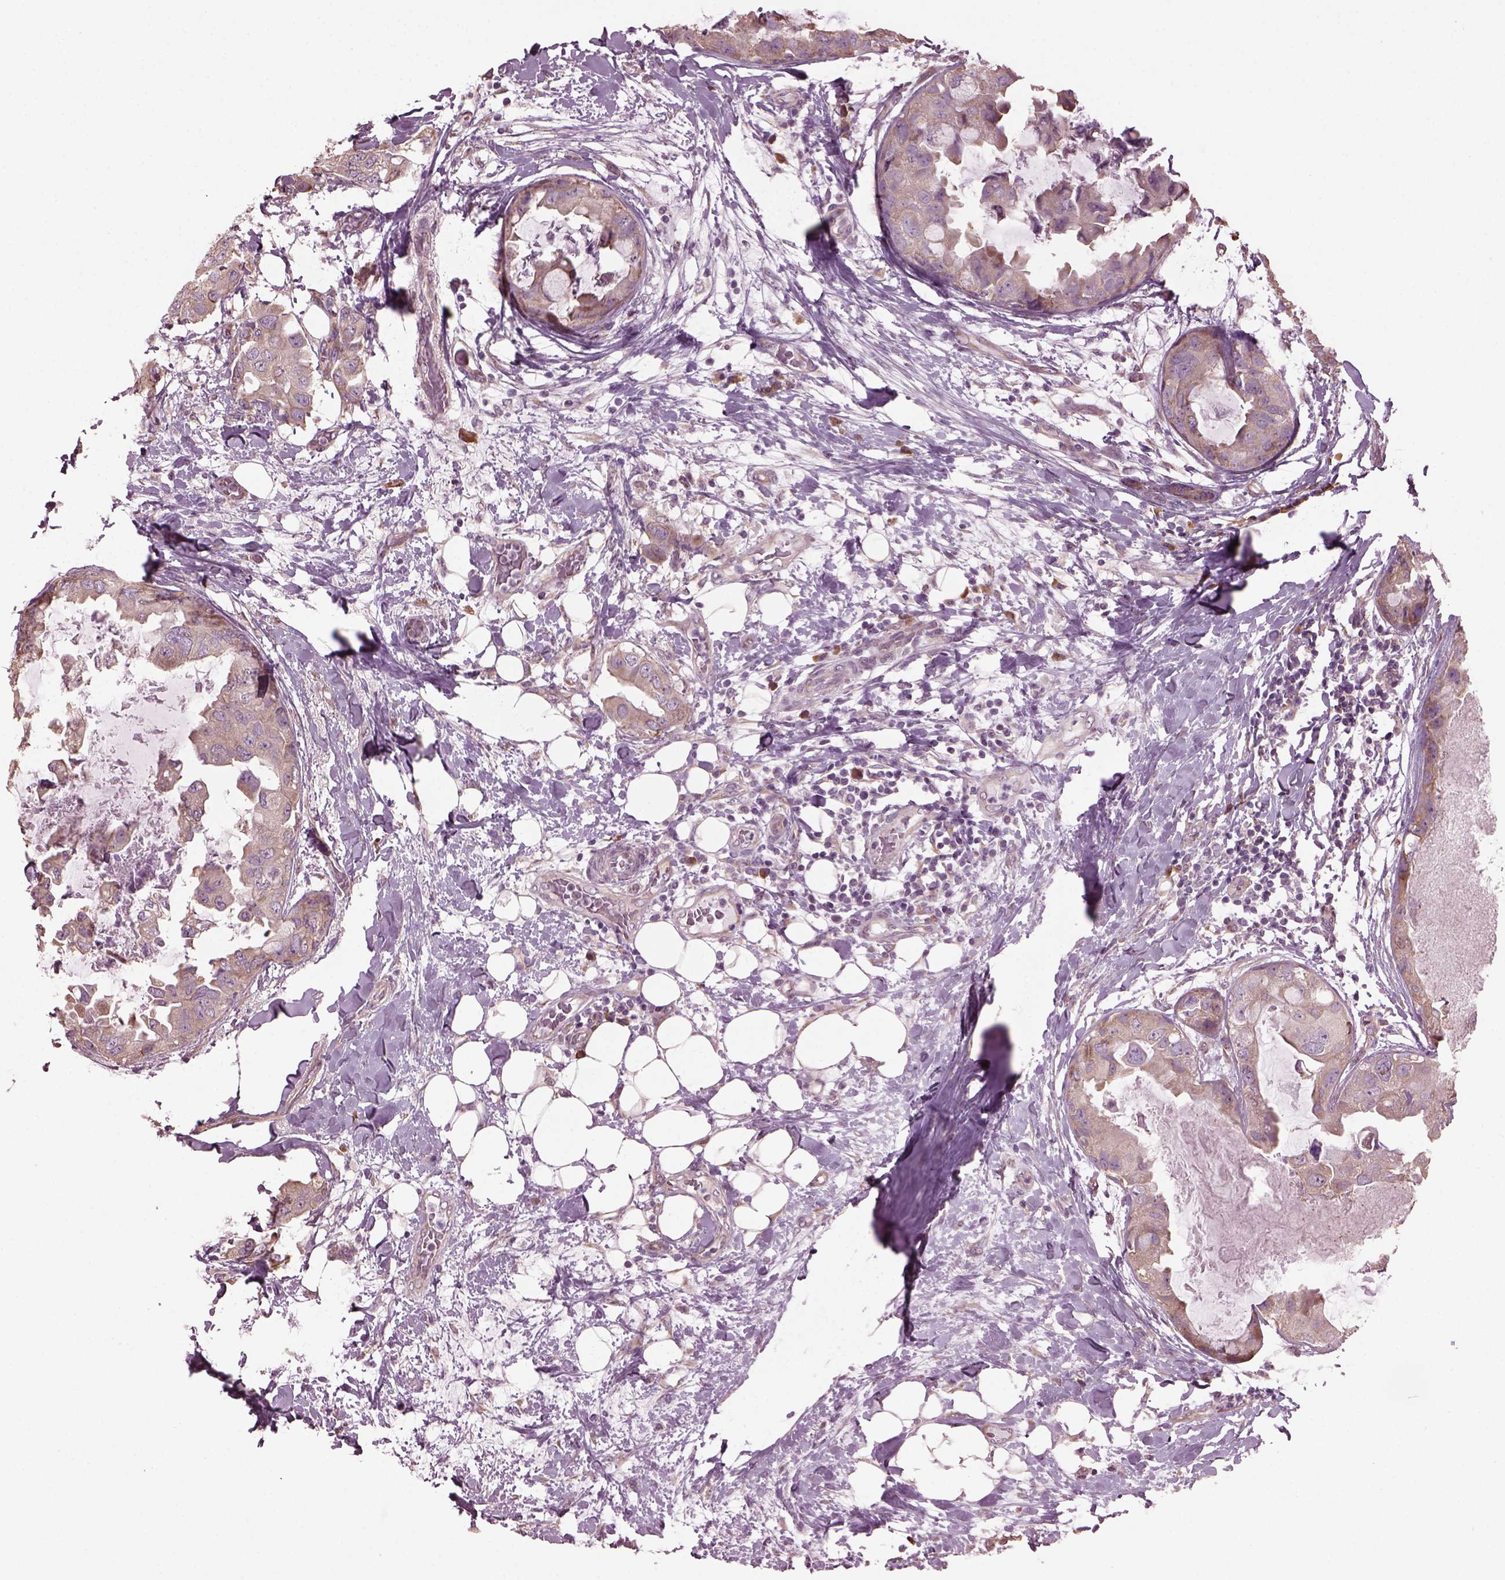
{"staining": {"intensity": "weak", "quantity": ">75%", "location": "cytoplasmic/membranous"}, "tissue": "breast cancer", "cell_type": "Tumor cells", "image_type": "cancer", "snomed": [{"axis": "morphology", "description": "Normal tissue, NOS"}, {"axis": "morphology", "description": "Duct carcinoma"}, {"axis": "topography", "description": "Breast"}], "caption": "Brown immunohistochemical staining in human breast infiltrating ductal carcinoma shows weak cytoplasmic/membranous staining in approximately >75% of tumor cells. Using DAB (brown) and hematoxylin (blue) stains, captured at high magnification using brightfield microscopy.", "gene": "CABP5", "patient": {"sex": "female", "age": 40}}